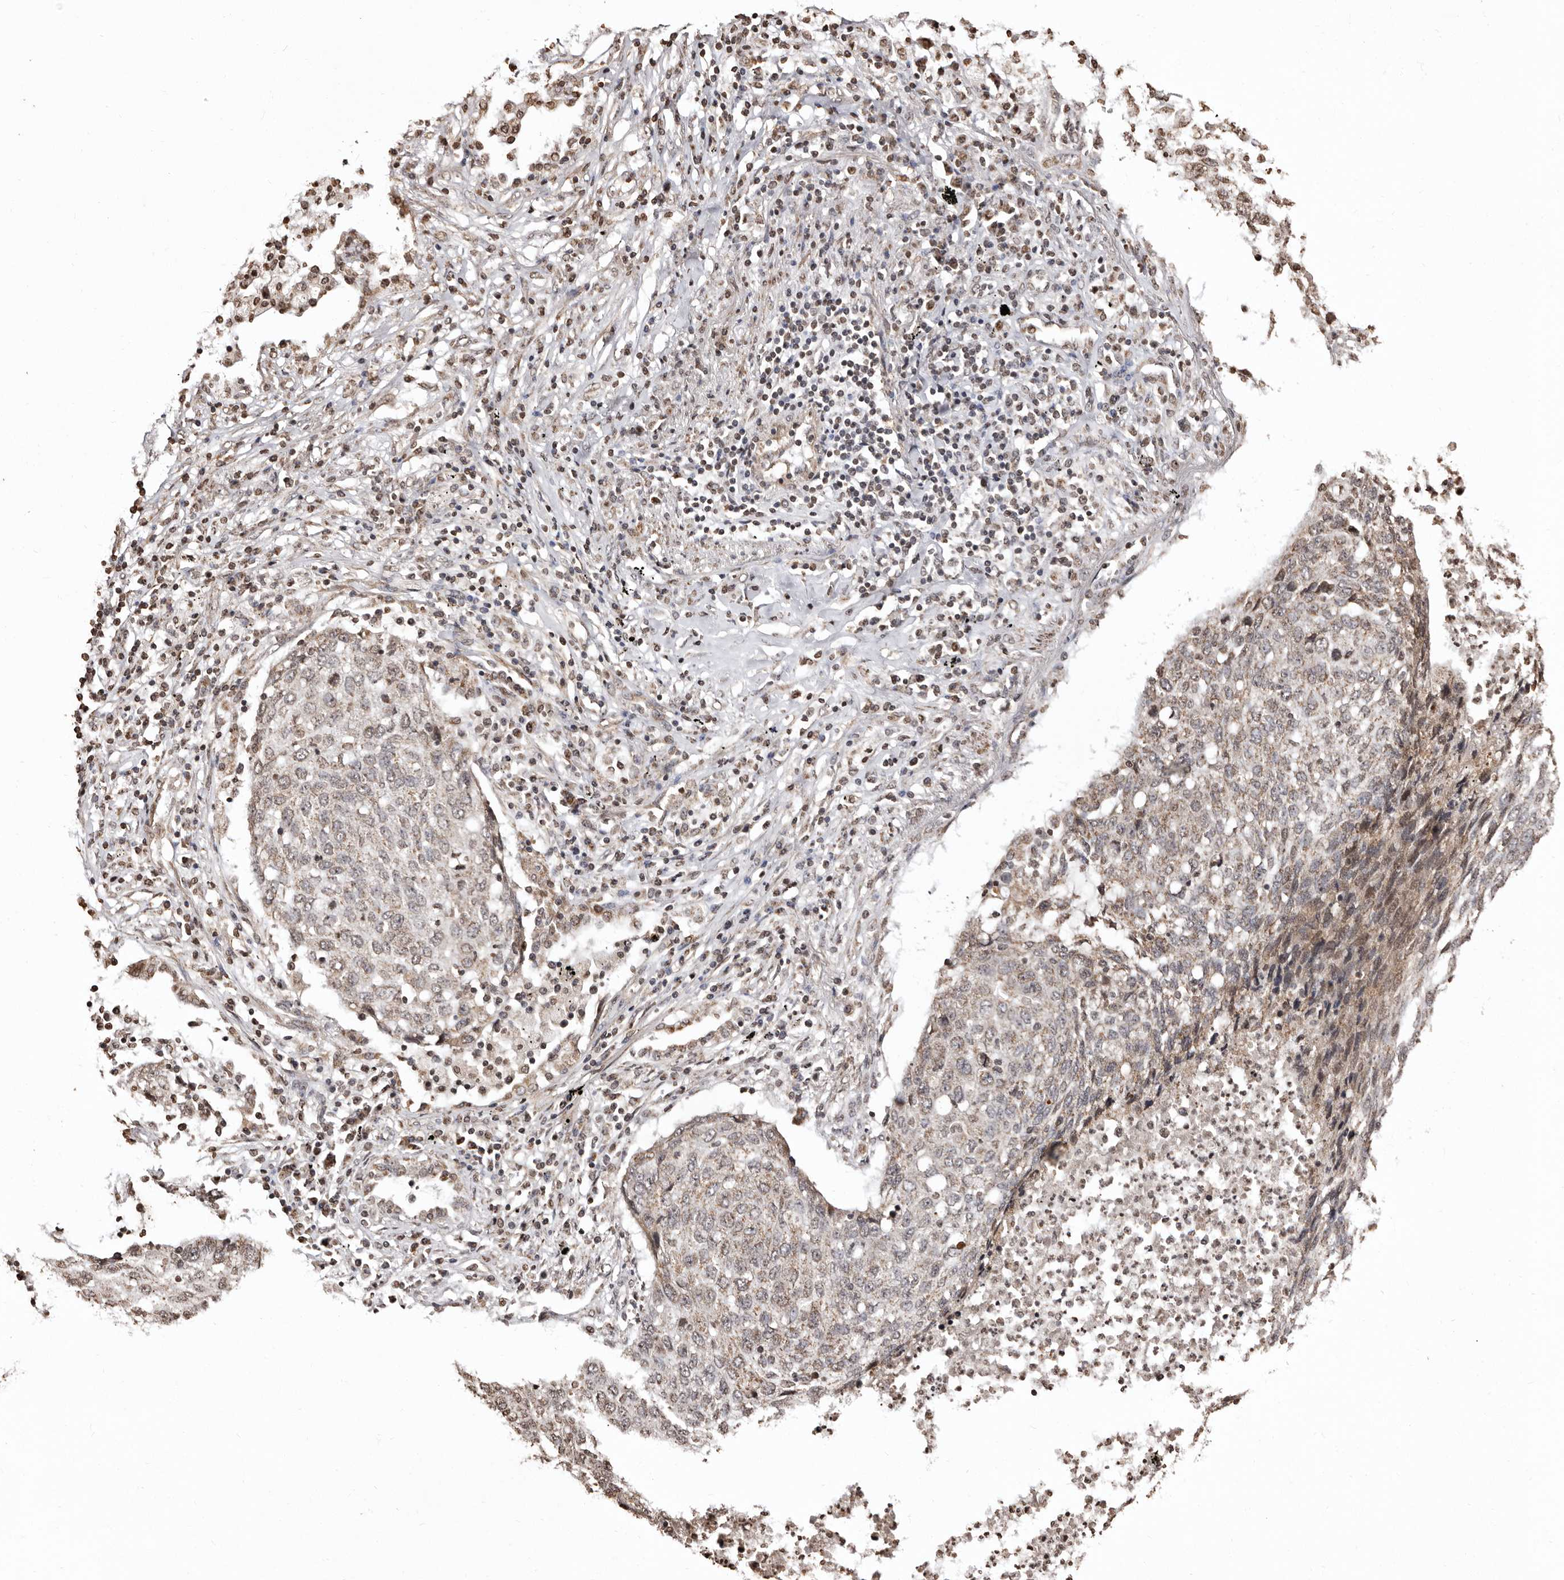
{"staining": {"intensity": "weak", "quantity": "<25%", "location": "cytoplasmic/membranous"}, "tissue": "lung cancer", "cell_type": "Tumor cells", "image_type": "cancer", "snomed": [{"axis": "morphology", "description": "Squamous cell carcinoma, NOS"}, {"axis": "topography", "description": "Lung"}], "caption": "This is an immunohistochemistry micrograph of human lung cancer (squamous cell carcinoma). There is no positivity in tumor cells.", "gene": "CCDC190", "patient": {"sex": "female", "age": 63}}